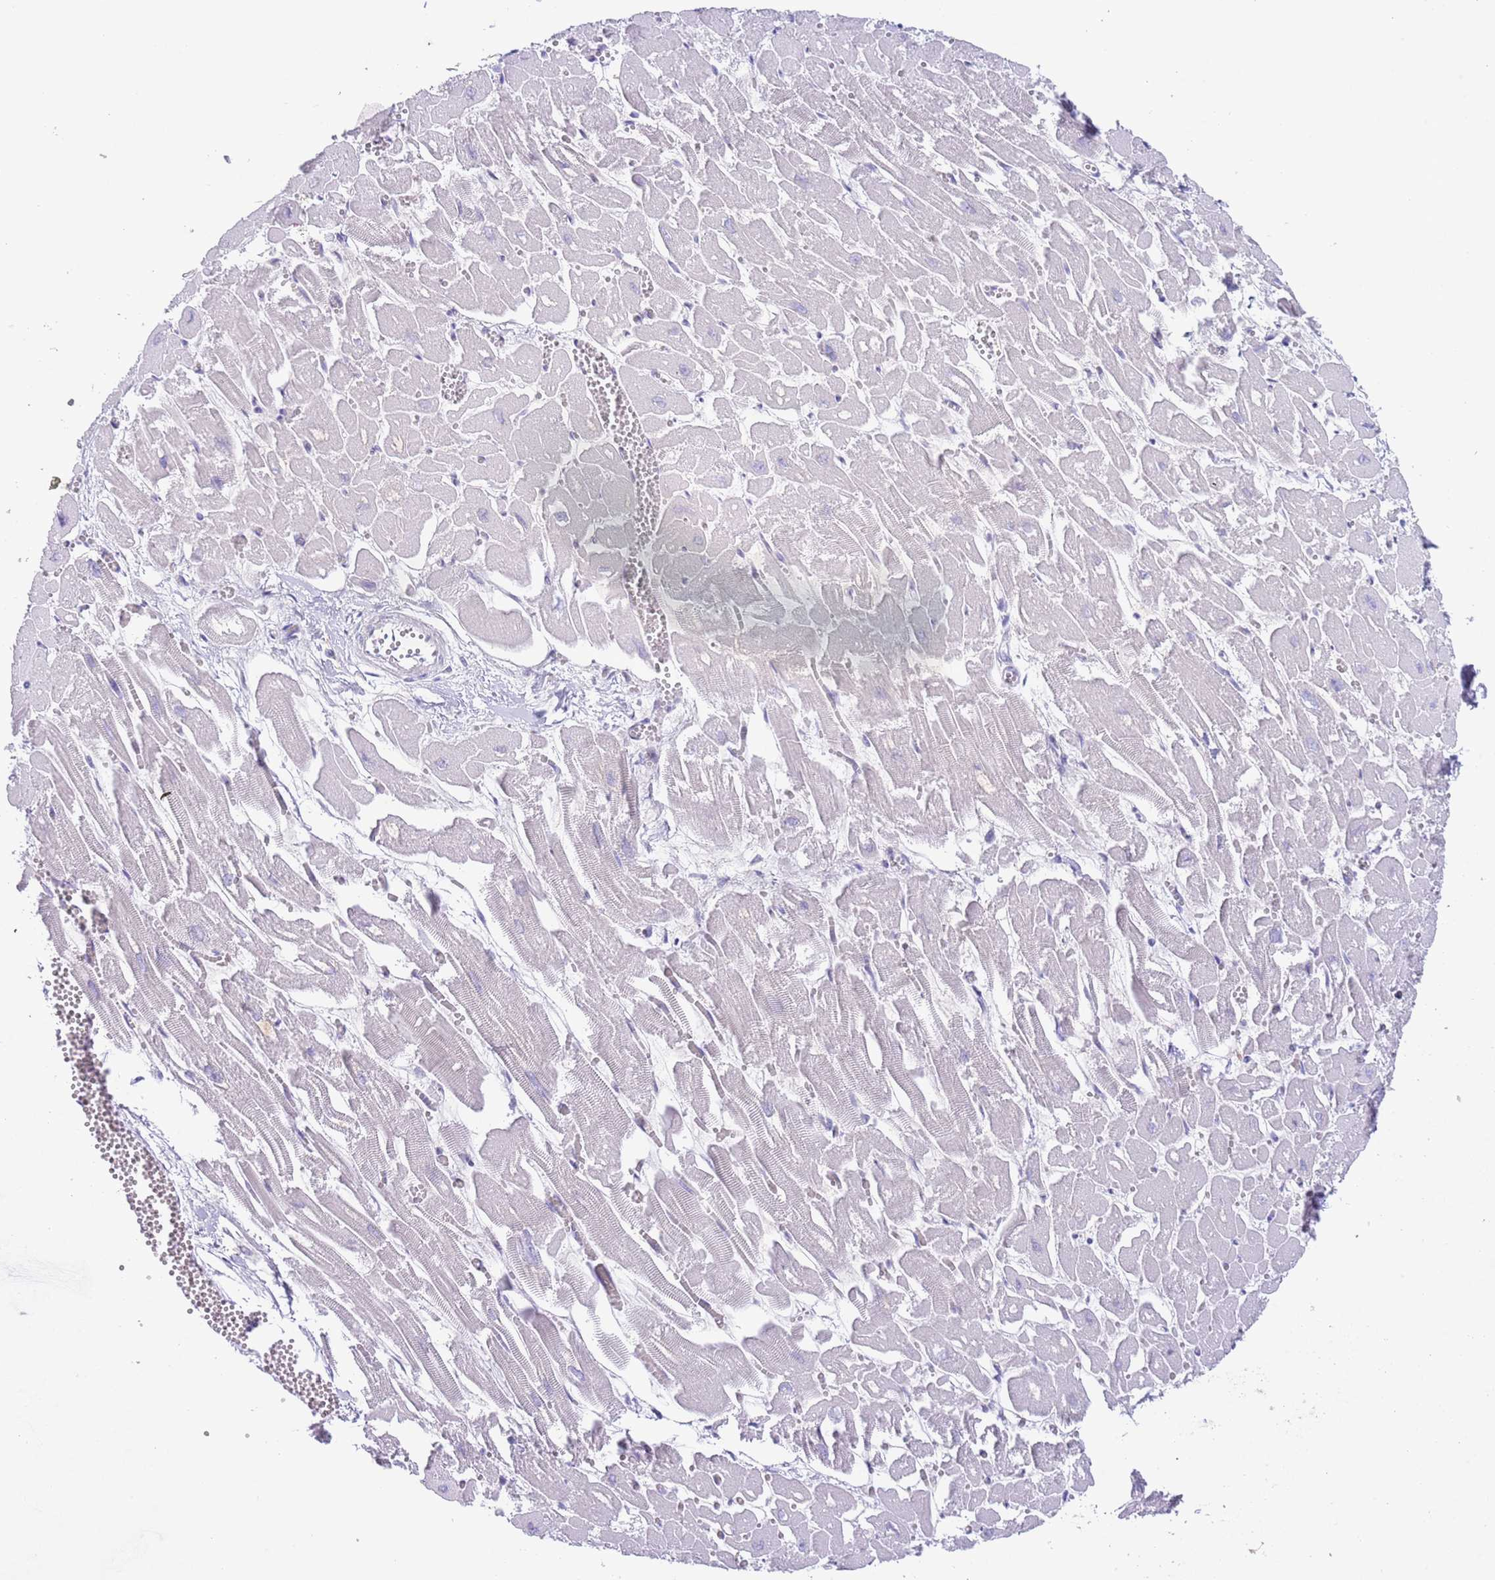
{"staining": {"intensity": "negative", "quantity": "none", "location": "none"}, "tissue": "heart muscle", "cell_type": "Cardiomyocytes", "image_type": "normal", "snomed": [{"axis": "morphology", "description": "Normal tissue, NOS"}, {"axis": "topography", "description": "Heart"}], "caption": "This is an IHC micrograph of normal human heart muscle. There is no positivity in cardiomyocytes.", "gene": "EBPL", "patient": {"sex": "male", "age": 54}}